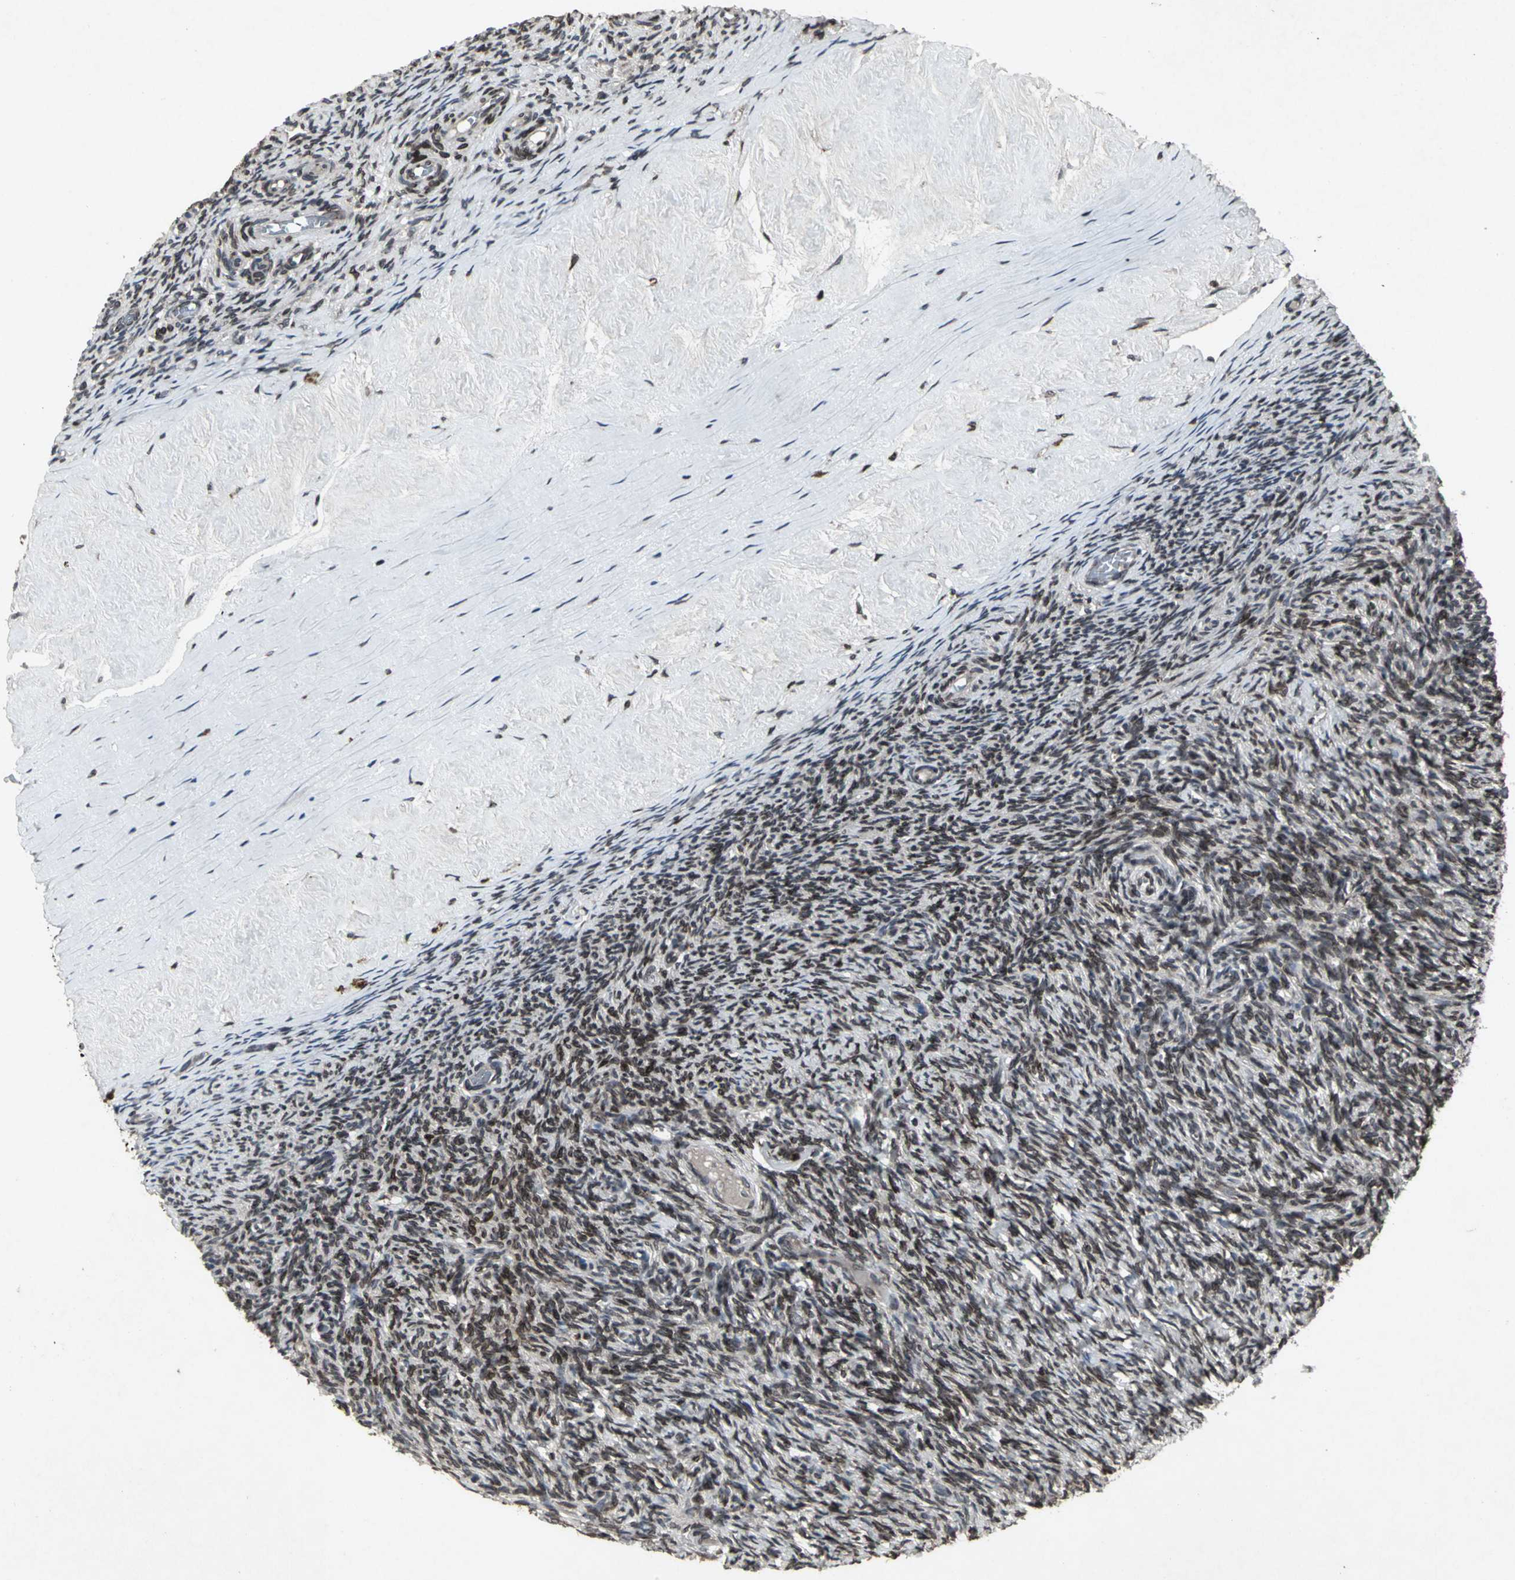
{"staining": {"intensity": "moderate", "quantity": ">75%", "location": "nuclear"}, "tissue": "ovary", "cell_type": "Ovarian stroma cells", "image_type": "normal", "snomed": [{"axis": "morphology", "description": "Normal tissue, NOS"}, {"axis": "topography", "description": "Ovary"}], "caption": "Immunohistochemical staining of benign human ovary demonstrates >75% levels of moderate nuclear protein staining in approximately >75% of ovarian stroma cells.", "gene": "SH2B3", "patient": {"sex": "female", "age": 60}}